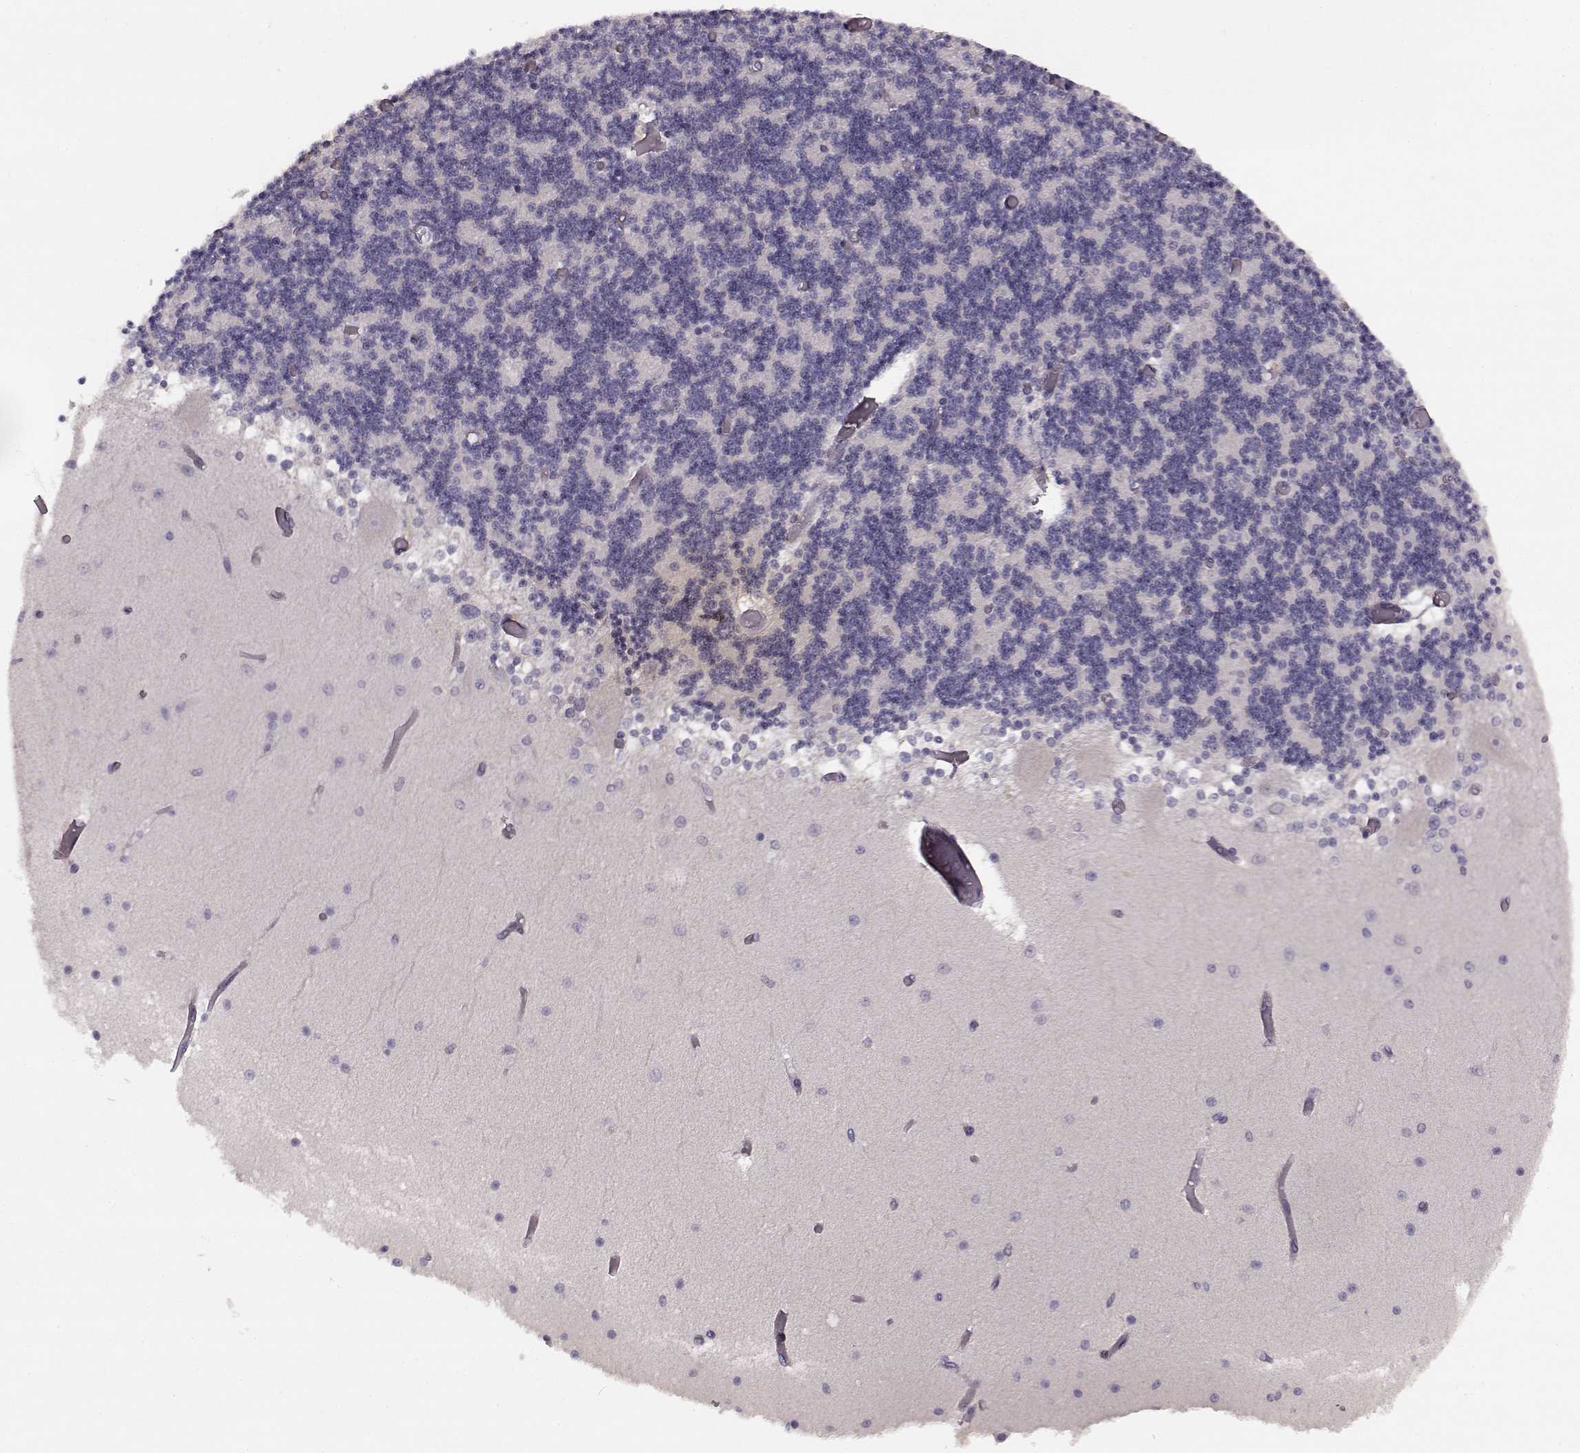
{"staining": {"intensity": "negative", "quantity": "none", "location": "none"}, "tissue": "cerebellum", "cell_type": "Cells in granular layer", "image_type": "normal", "snomed": [{"axis": "morphology", "description": "Normal tissue, NOS"}, {"axis": "topography", "description": "Cerebellum"}], "caption": "The histopathology image shows no staining of cells in granular layer in unremarkable cerebellum. (DAB (3,3'-diaminobenzidine) immunohistochemistry (IHC) visualized using brightfield microscopy, high magnification).", "gene": "SPAG17", "patient": {"sex": "female", "age": 28}}